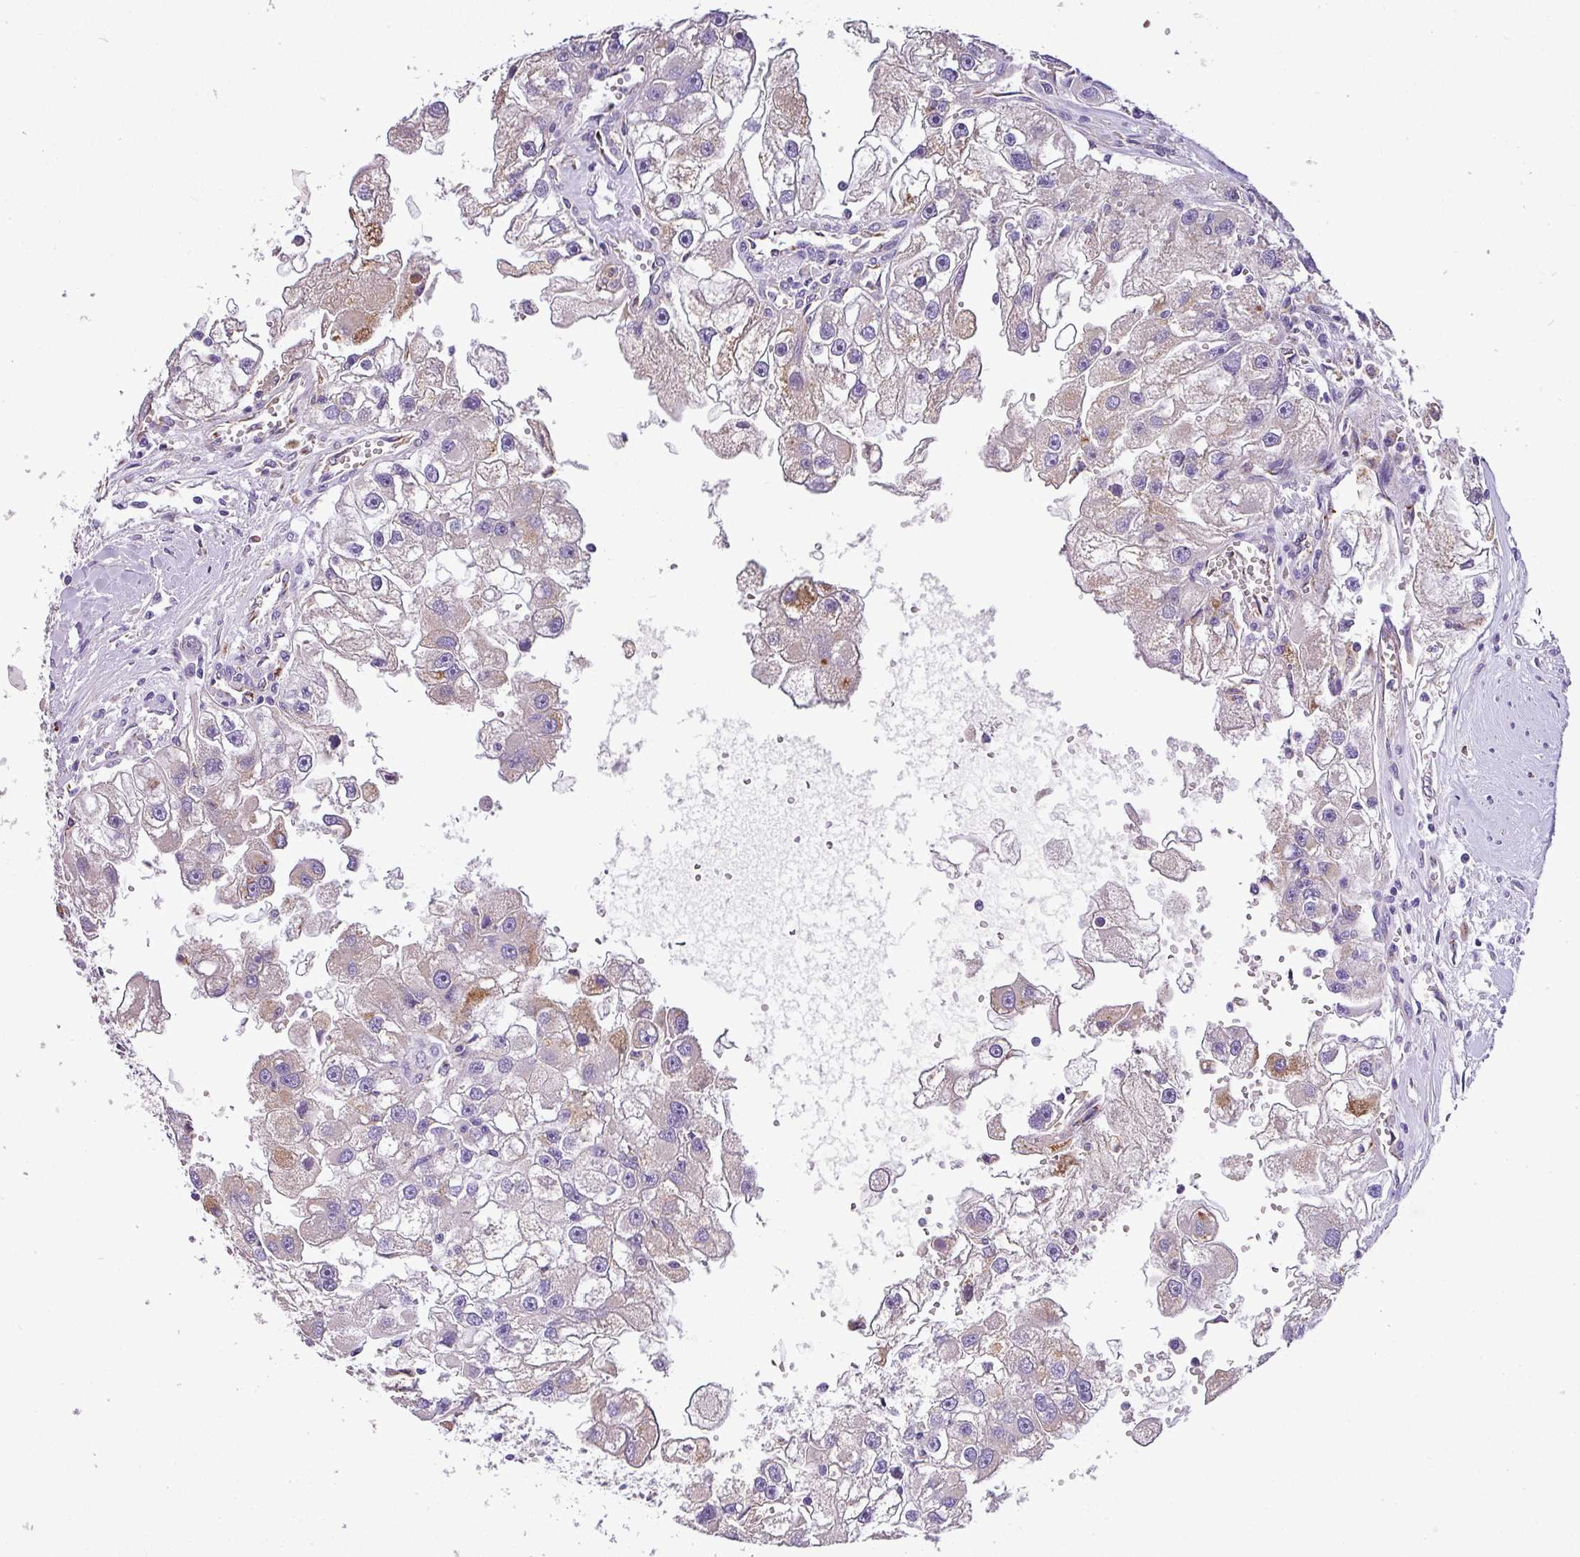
{"staining": {"intensity": "weak", "quantity": "<25%", "location": "cytoplasmic/membranous"}, "tissue": "renal cancer", "cell_type": "Tumor cells", "image_type": "cancer", "snomed": [{"axis": "morphology", "description": "Adenocarcinoma, NOS"}, {"axis": "topography", "description": "Kidney"}], "caption": "This is a micrograph of immunohistochemistry staining of adenocarcinoma (renal), which shows no positivity in tumor cells.", "gene": "ANXA2R", "patient": {"sex": "male", "age": 63}}